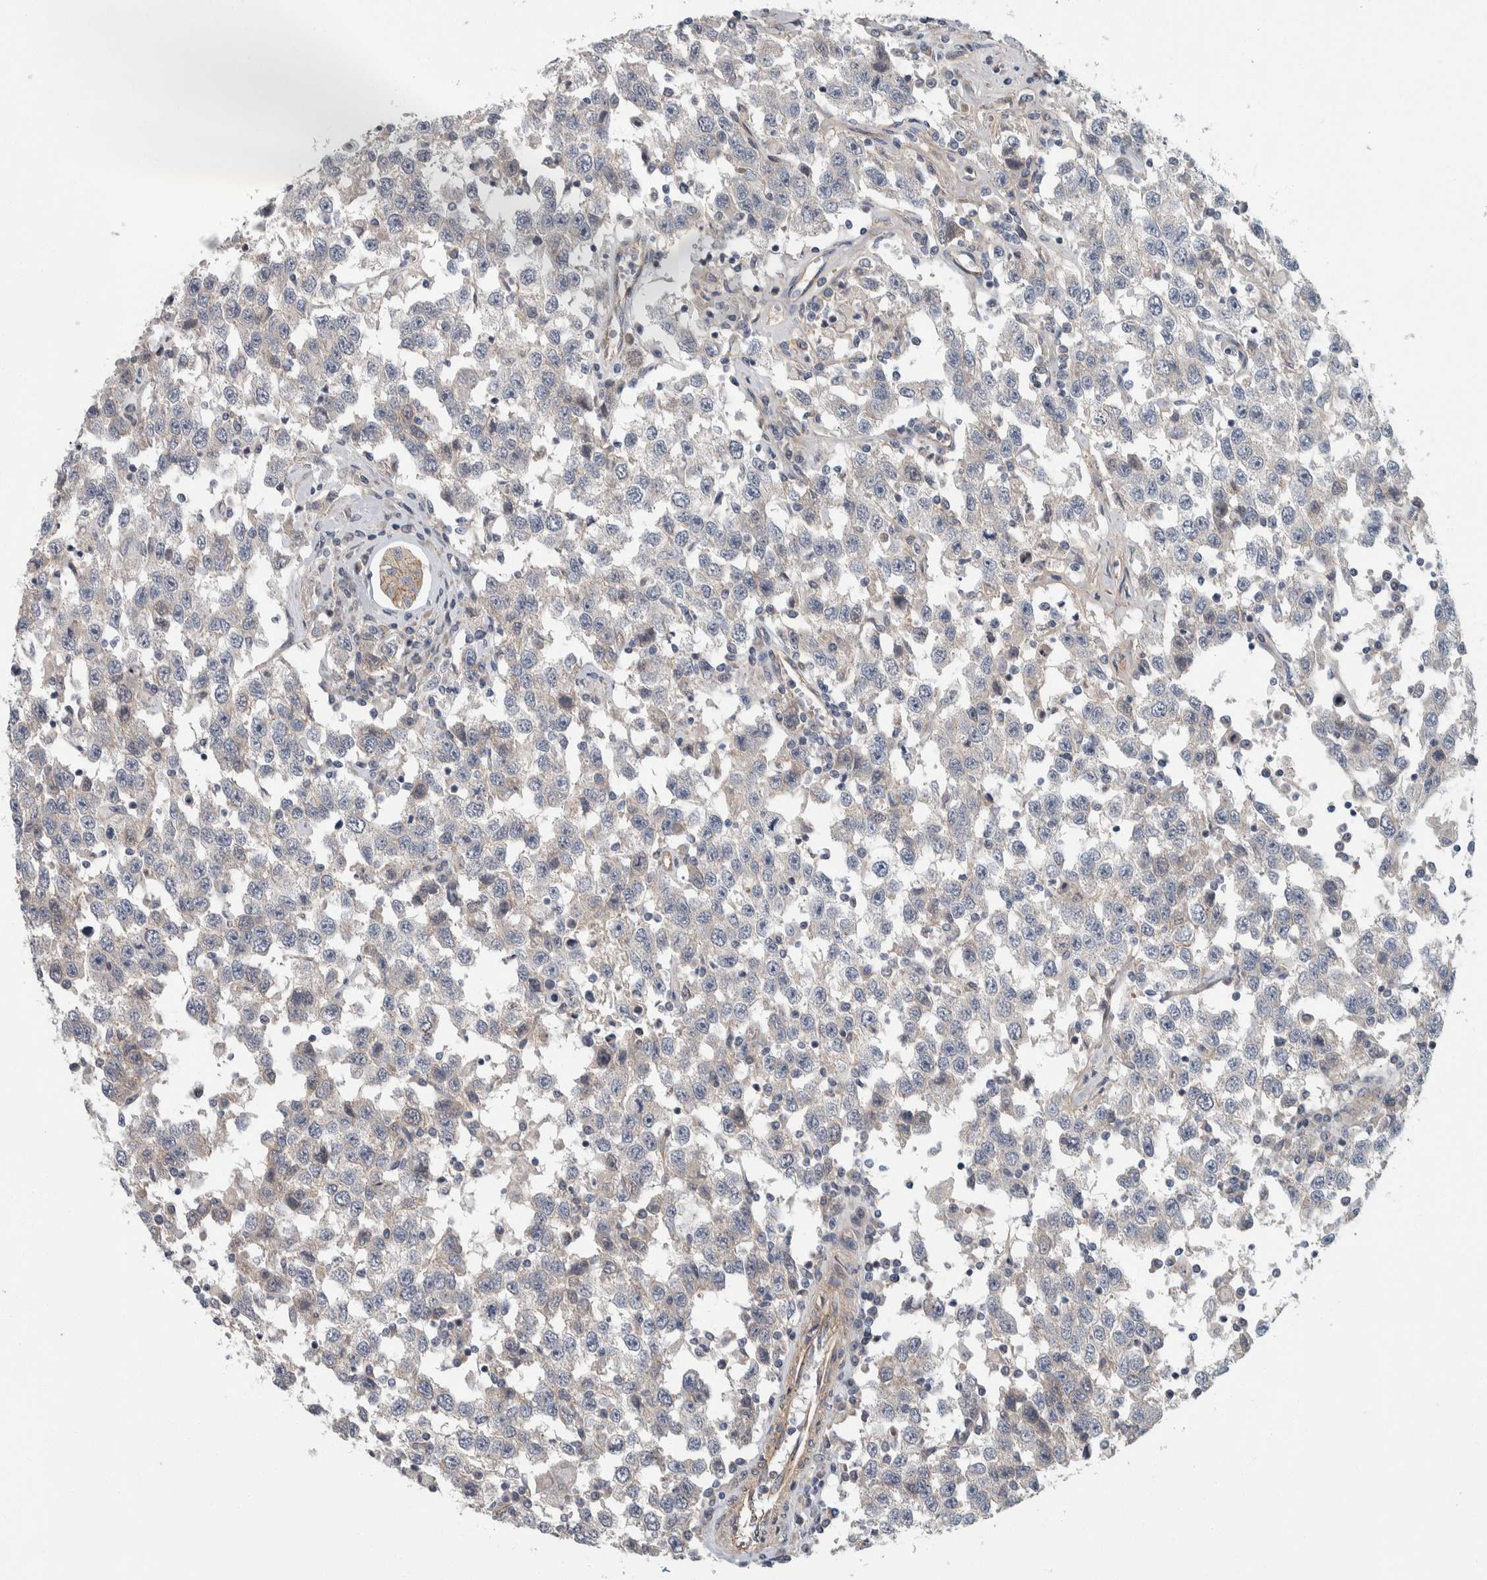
{"staining": {"intensity": "negative", "quantity": "none", "location": "none"}, "tissue": "testis cancer", "cell_type": "Tumor cells", "image_type": "cancer", "snomed": [{"axis": "morphology", "description": "Seminoma, NOS"}, {"axis": "topography", "description": "Testis"}], "caption": "An image of seminoma (testis) stained for a protein reveals no brown staining in tumor cells.", "gene": "KCNJ3", "patient": {"sex": "male", "age": 41}}